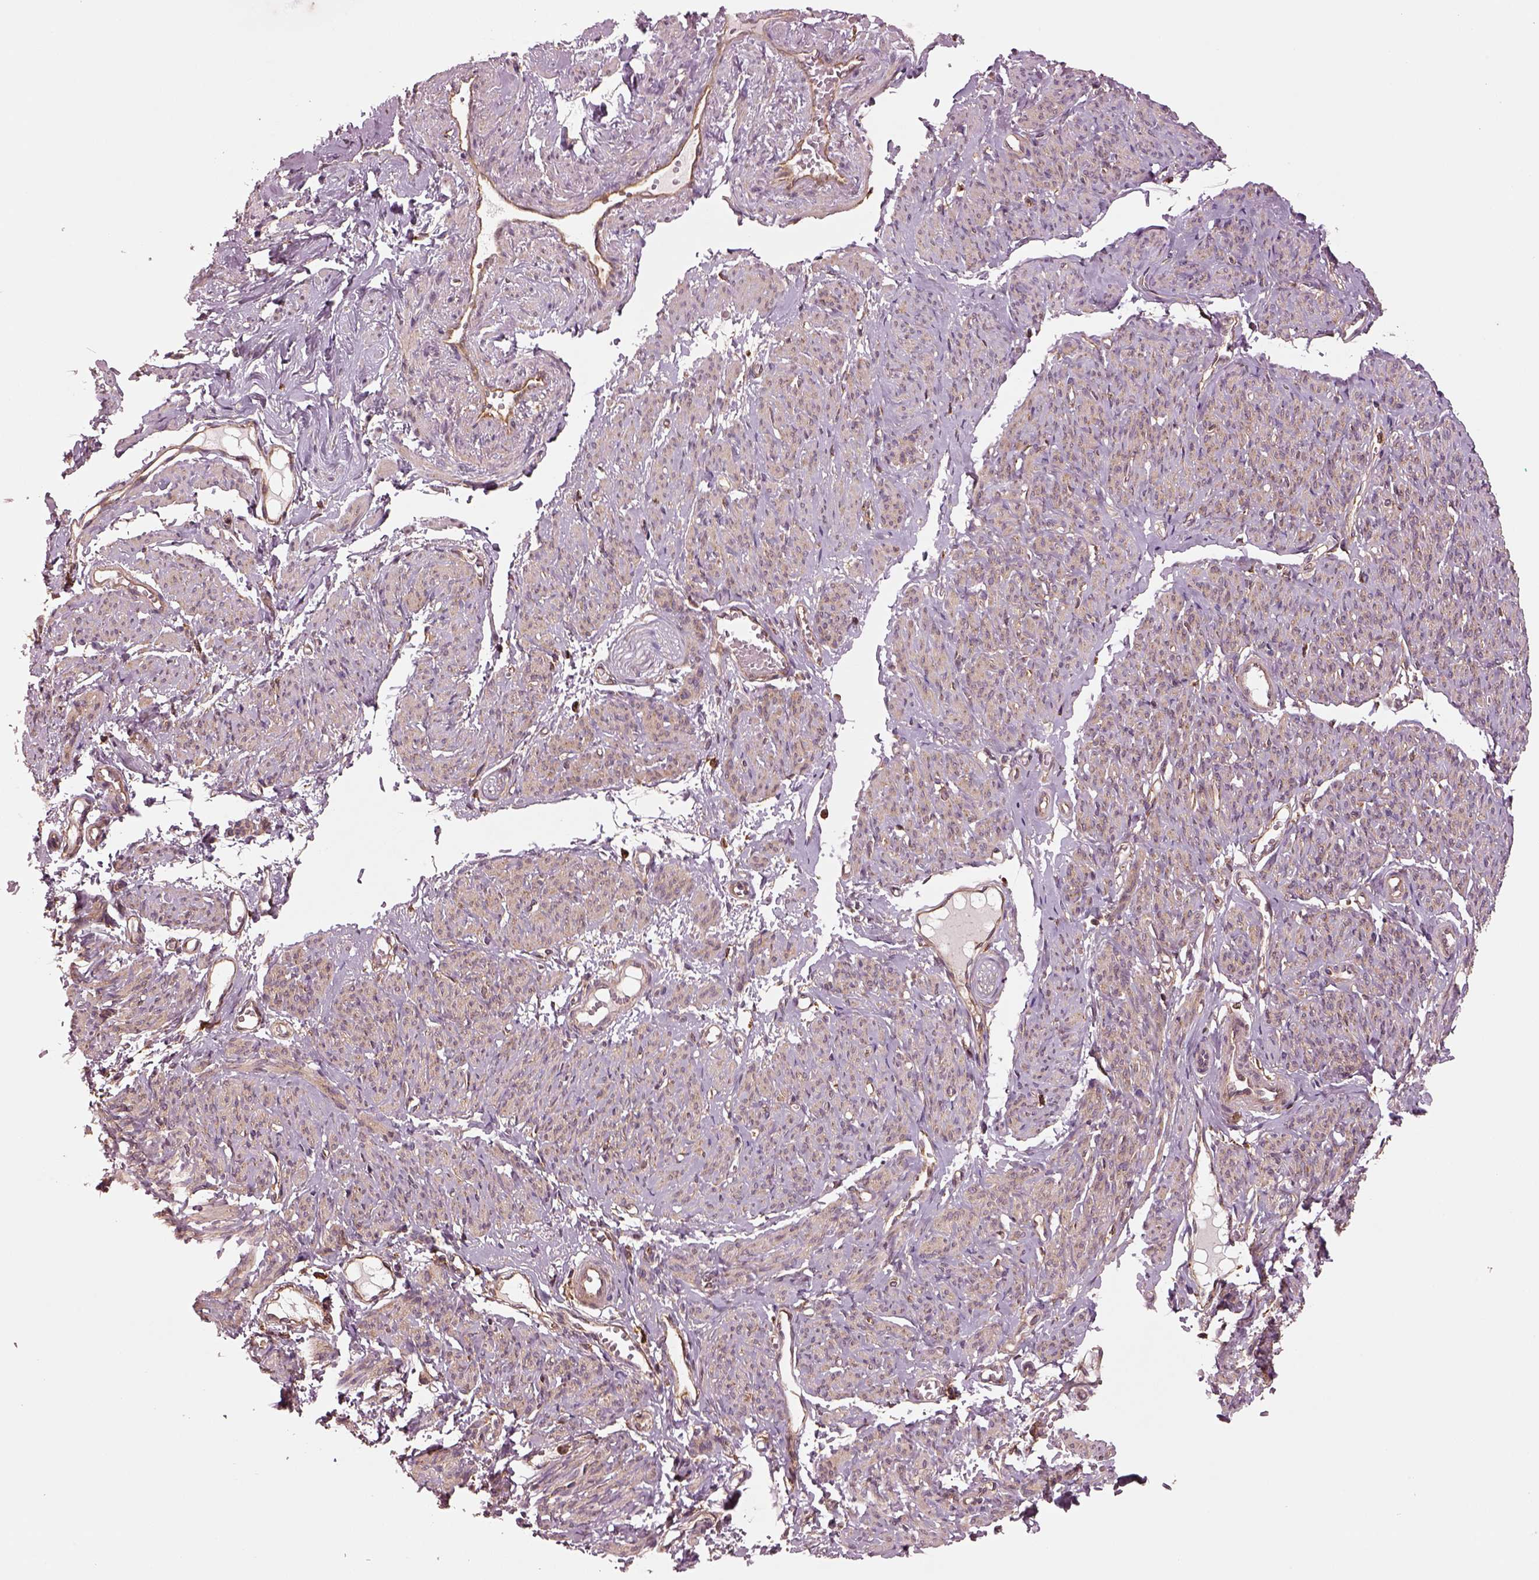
{"staining": {"intensity": "weak", "quantity": "25%-75%", "location": "cytoplasmic/membranous"}, "tissue": "smooth muscle", "cell_type": "Smooth muscle cells", "image_type": "normal", "snomed": [{"axis": "morphology", "description": "Normal tissue, NOS"}, {"axis": "topography", "description": "Smooth muscle"}], "caption": "About 25%-75% of smooth muscle cells in normal smooth muscle exhibit weak cytoplasmic/membranous protein staining as visualized by brown immunohistochemical staining.", "gene": "WASHC2A", "patient": {"sex": "female", "age": 65}}